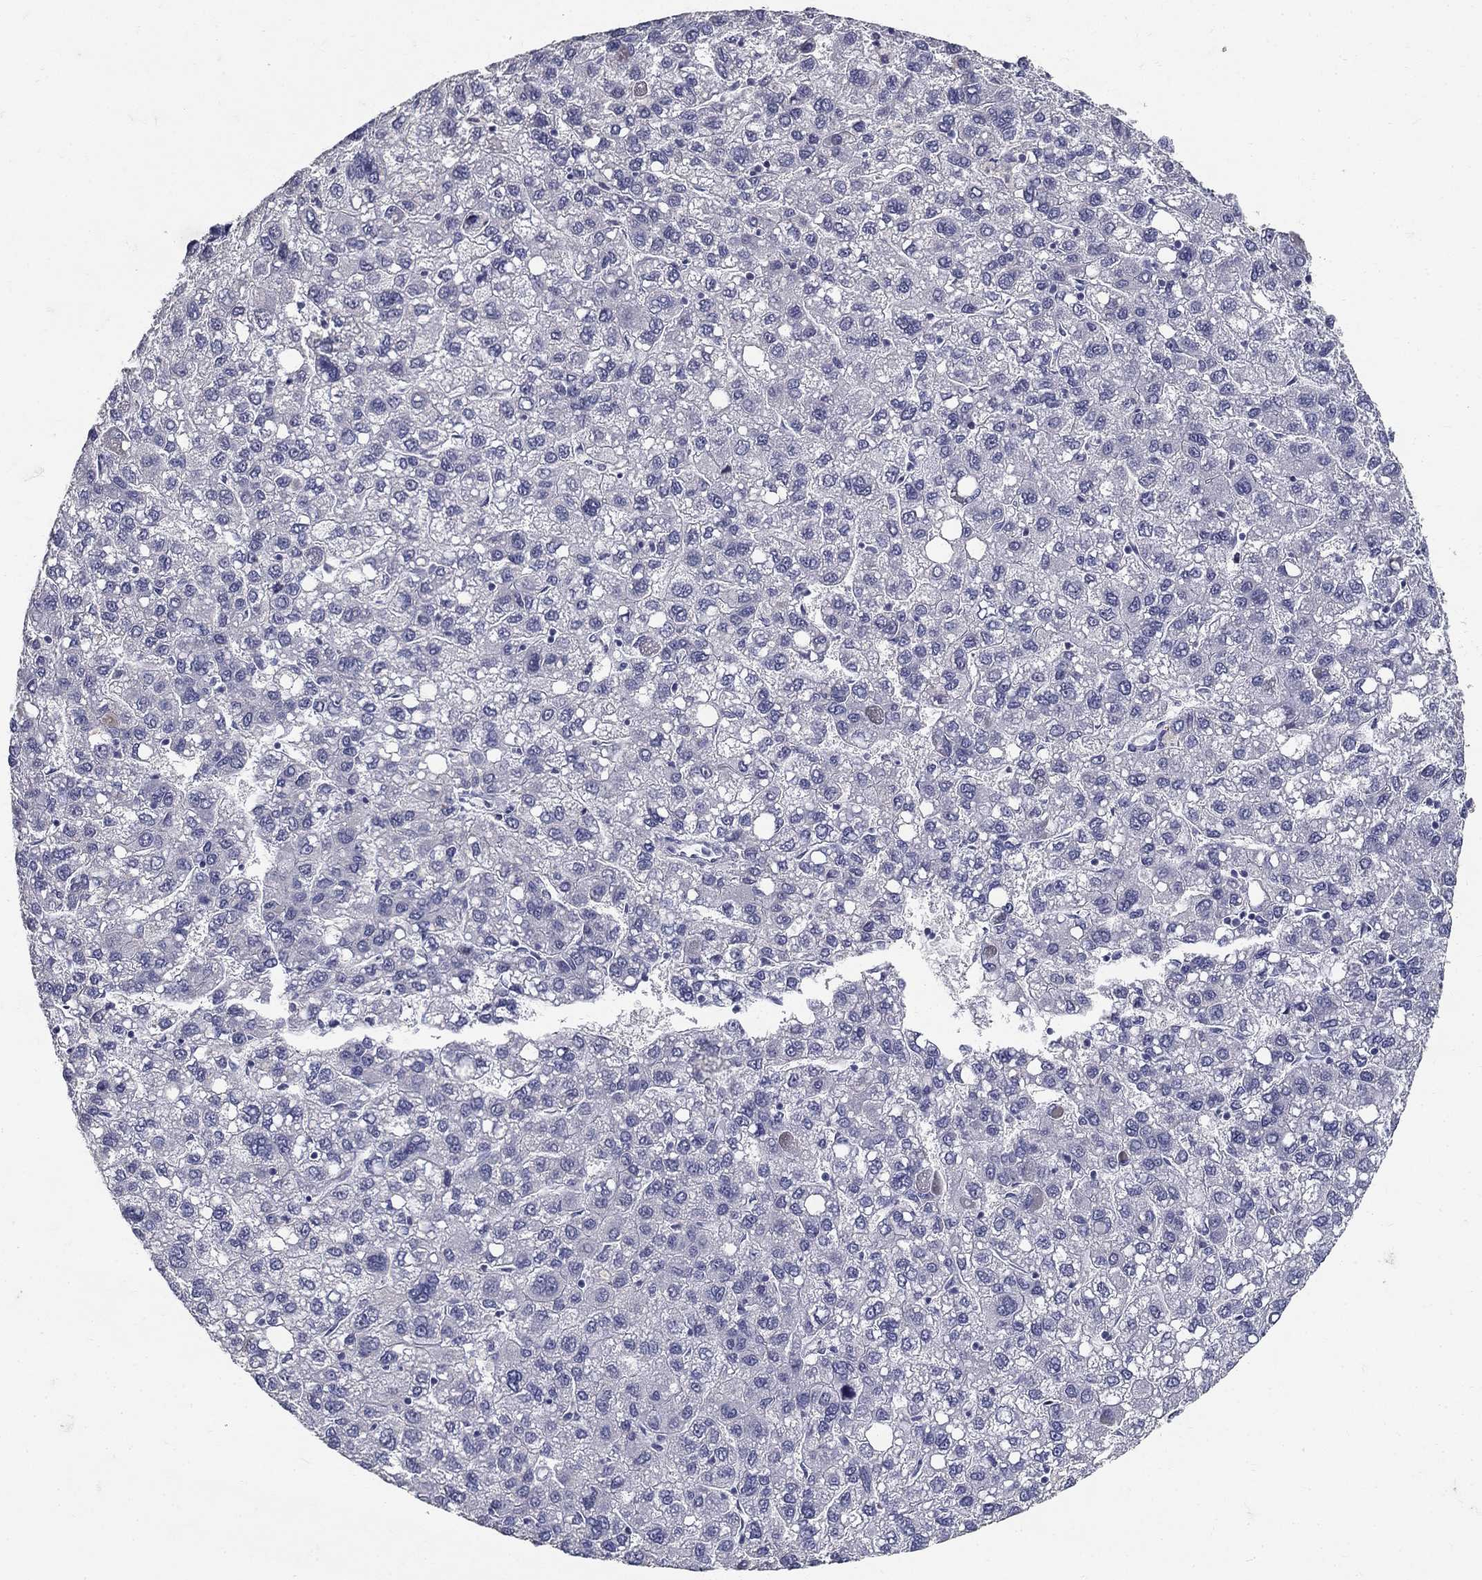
{"staining": {"intensity": "negative", "quantity": "none", "location": "none"}, "tissue": "liver cancer", "cell_type": "Tumor cells", "image_type": "cancer", "snomed": [{"axis": "morphology", "description": "Carcinoma, Hepatocellular, NOS"}, {"axis": "topography", "description": "Liver"}], "caption": "A high-resolution histopathology image shows immunohistochemistry staining of hepatocellular carcinoma (liver), which demonstrates no significant positivity in tumor cells.", "gene": "POMC", "patient": {"sex": "female", "age": 82}}